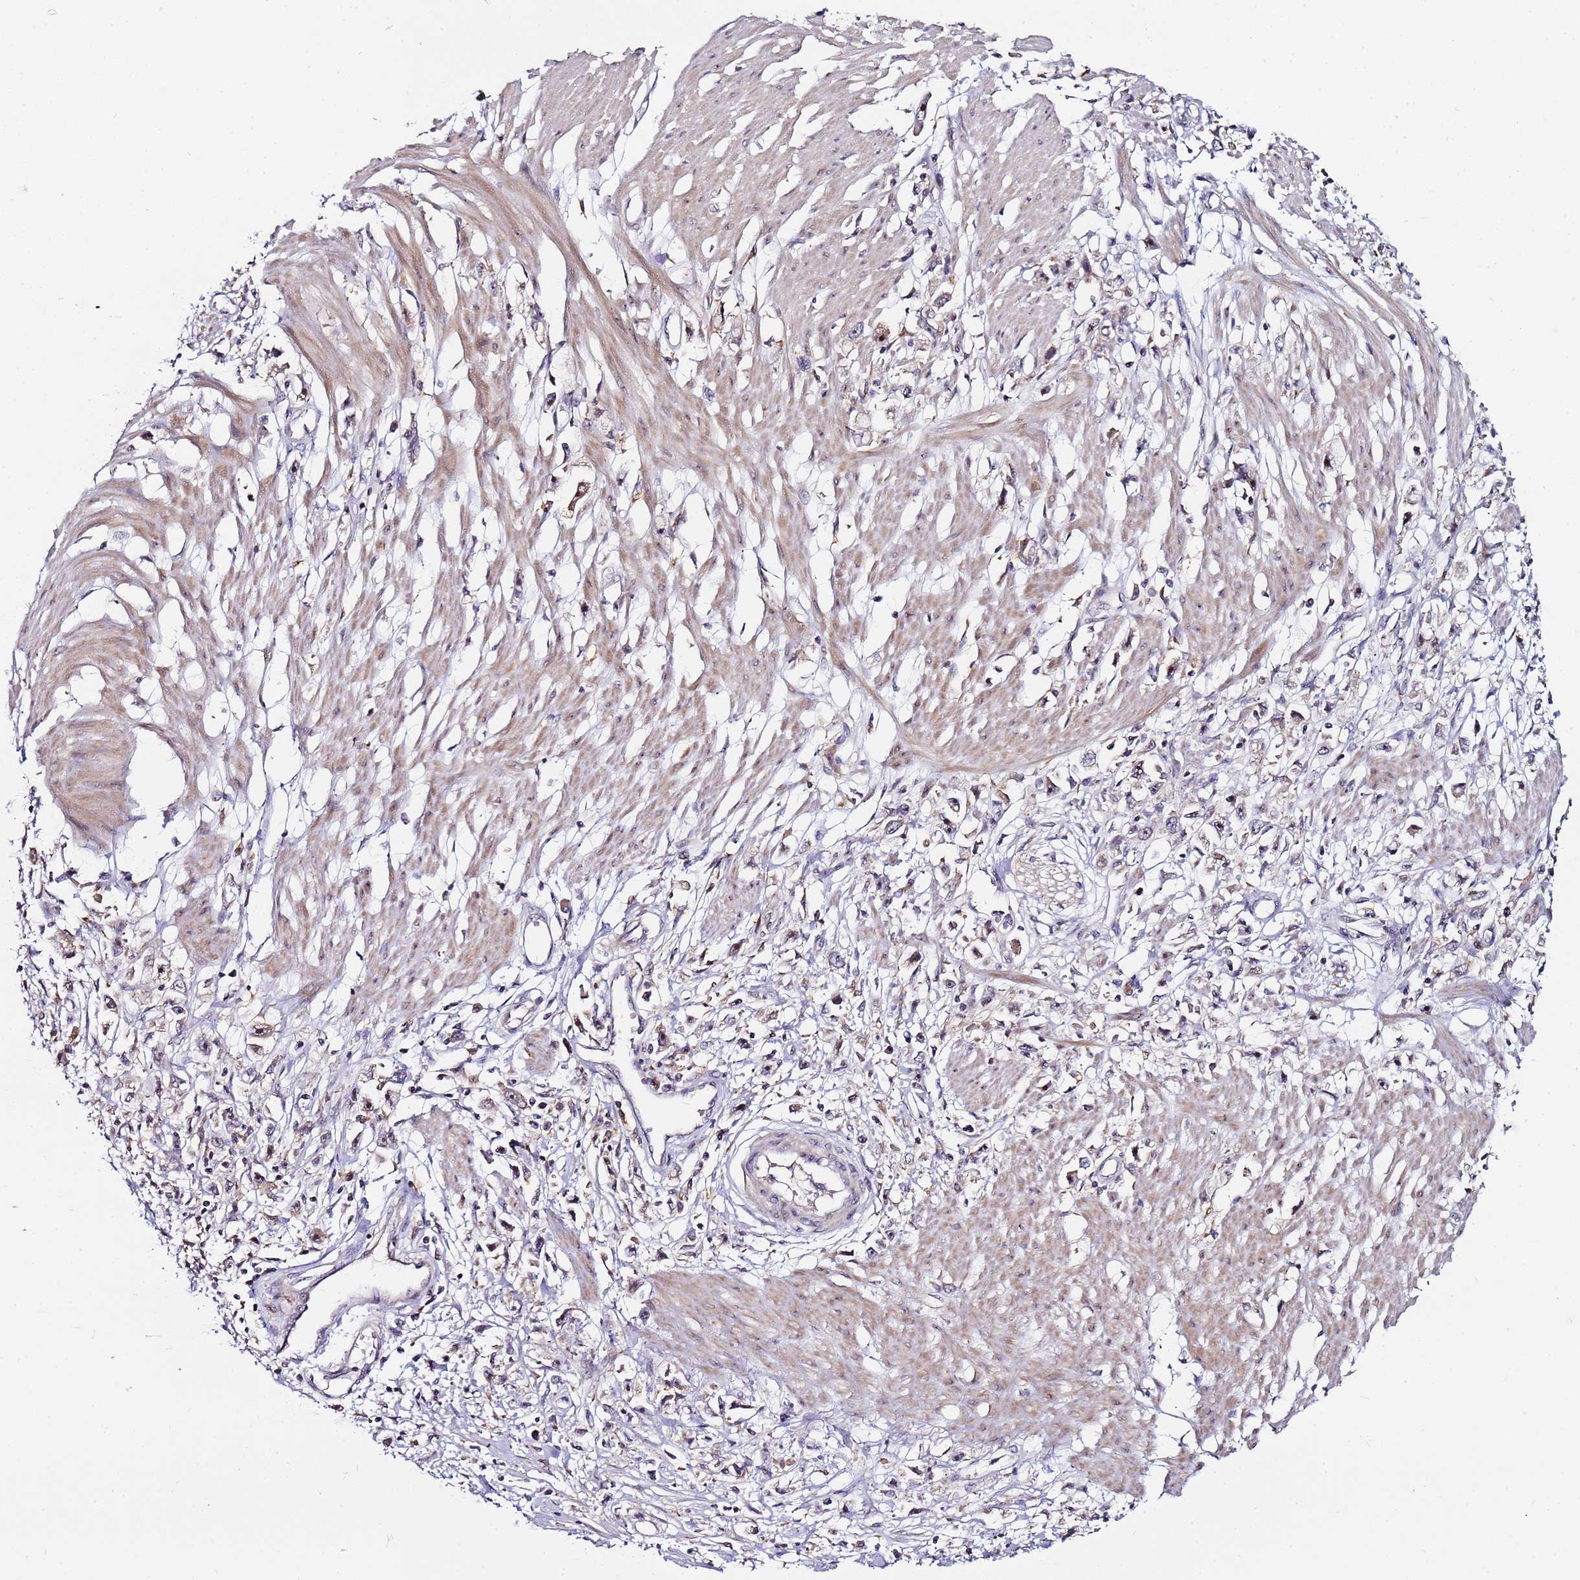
{"staining": {"intensity": "weak", "quantity": "25%-75%", "location": "nuclear"}, "tissue": "stomach cancer", "cell_type": "Tumor cells", "image_type": "cancer", "snomed": [{"axis": "morphology", "description": "Adenocarcinoma, NOS"}, {"axis": "topography", "description": "Stomach"}], "caption": "DAB (3,3'-diaminobenzidine) immunohistochemical staining of adenocarcinoma (stomach) demonstrates weak nuclear protein expression in about 25%-75% of tumor cells.", "gene": "KRI1", "patient": {"sex": "female", "age": 59}}